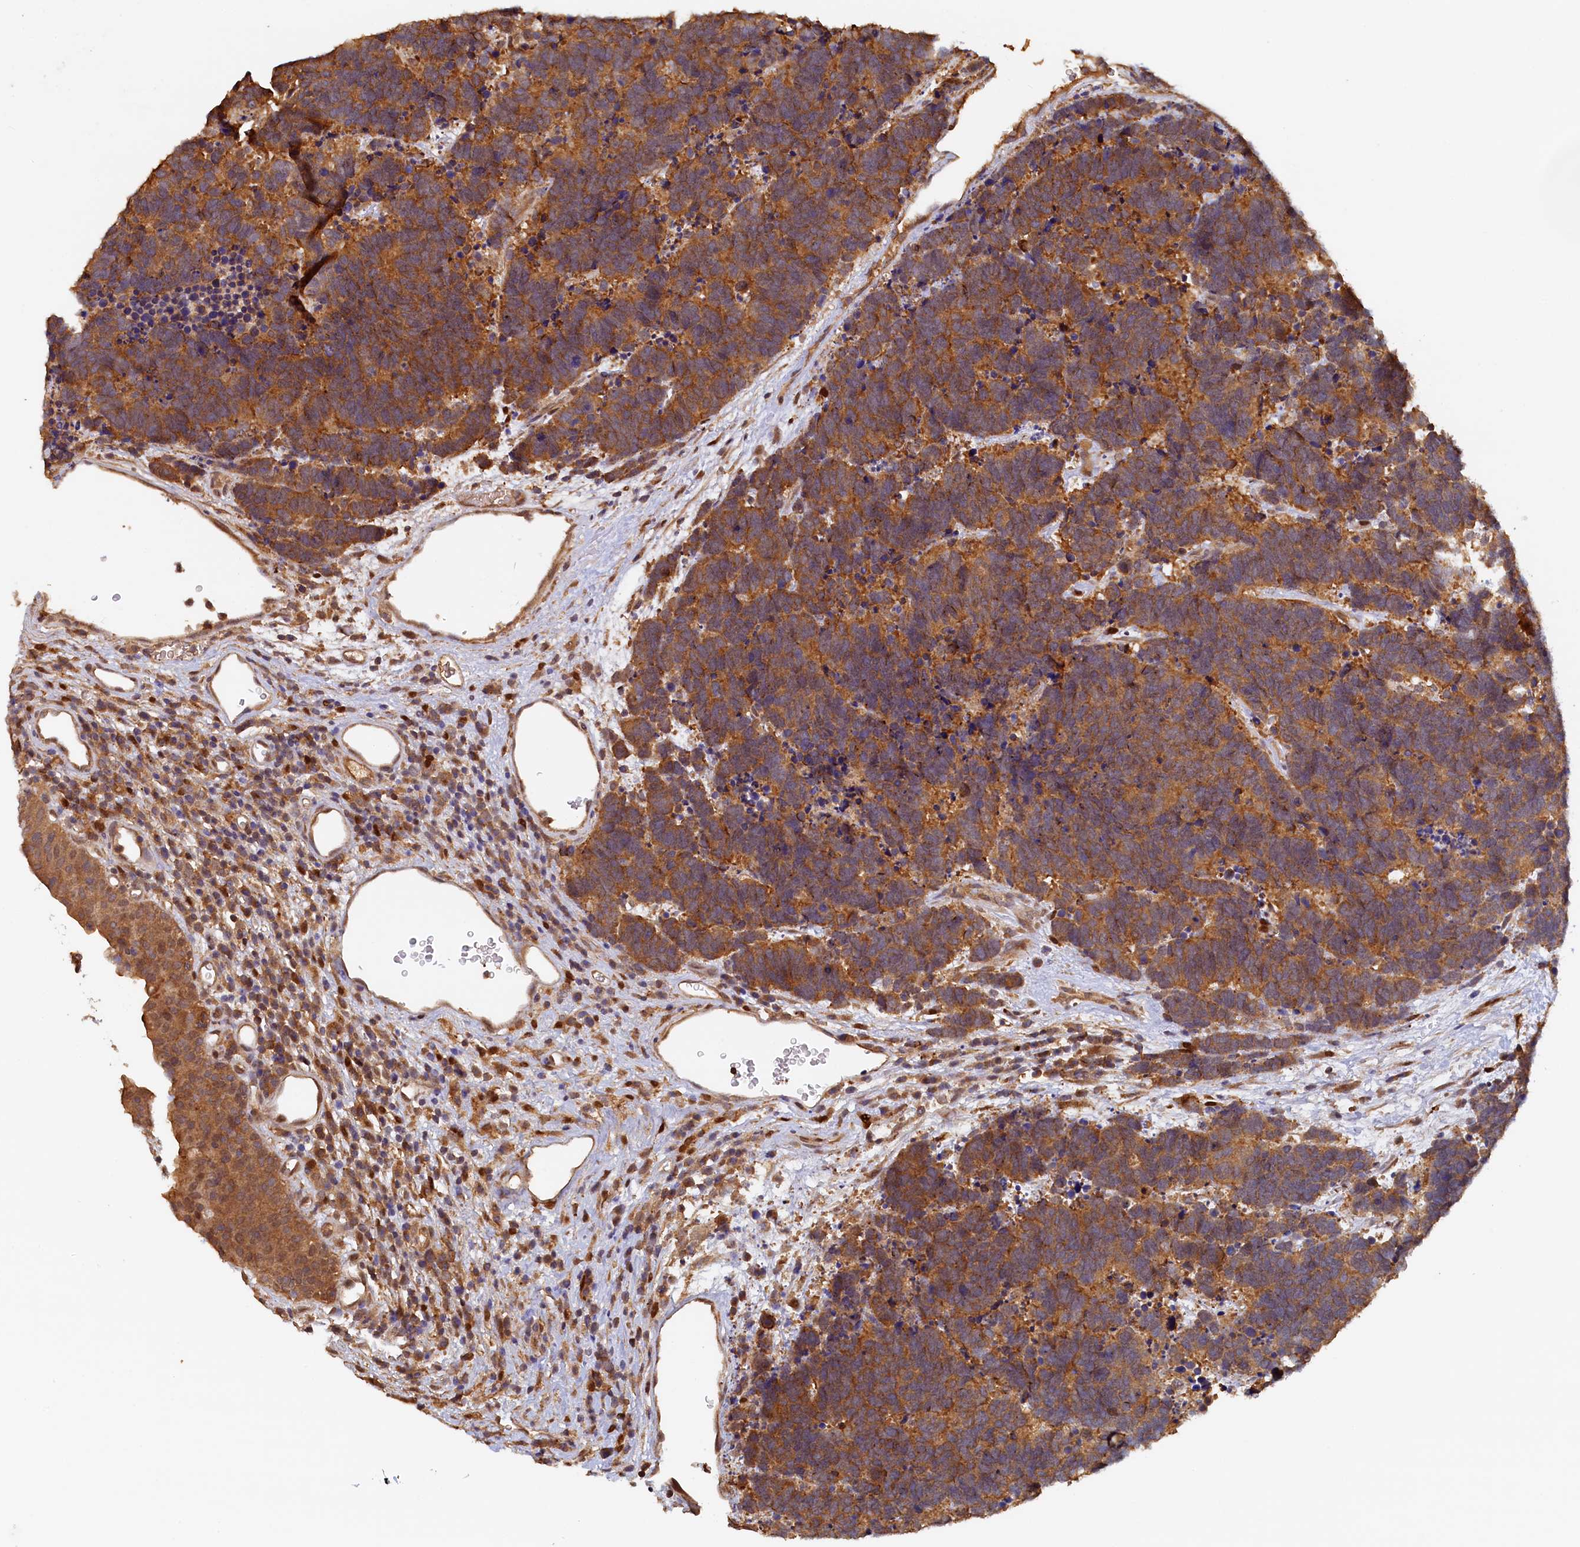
{"staining": {"intensity": "moderate", "quantity": ">75%", "location": "cytoplasmic/membranous"}, "tissue": "carcinoid", "cell_type": "Tumor cells", "image_type": "cancer", "snomed": [{"axis": "morphology", "description": "Carcinoma, NOS"}, {"axis": "morphology", "description": "Carcinoid, malignant, NOS"}, {"axis": "topography", "description": "Urinary bladder"}], "caption": "This is an image of immunohistochemistry staining of carcinoid (malignant), which shows moderate expression in the cytoplasmic/membranous of tumor cells.", "gene": "UBL7", "patient": {"sex": "male", "age": 57}}